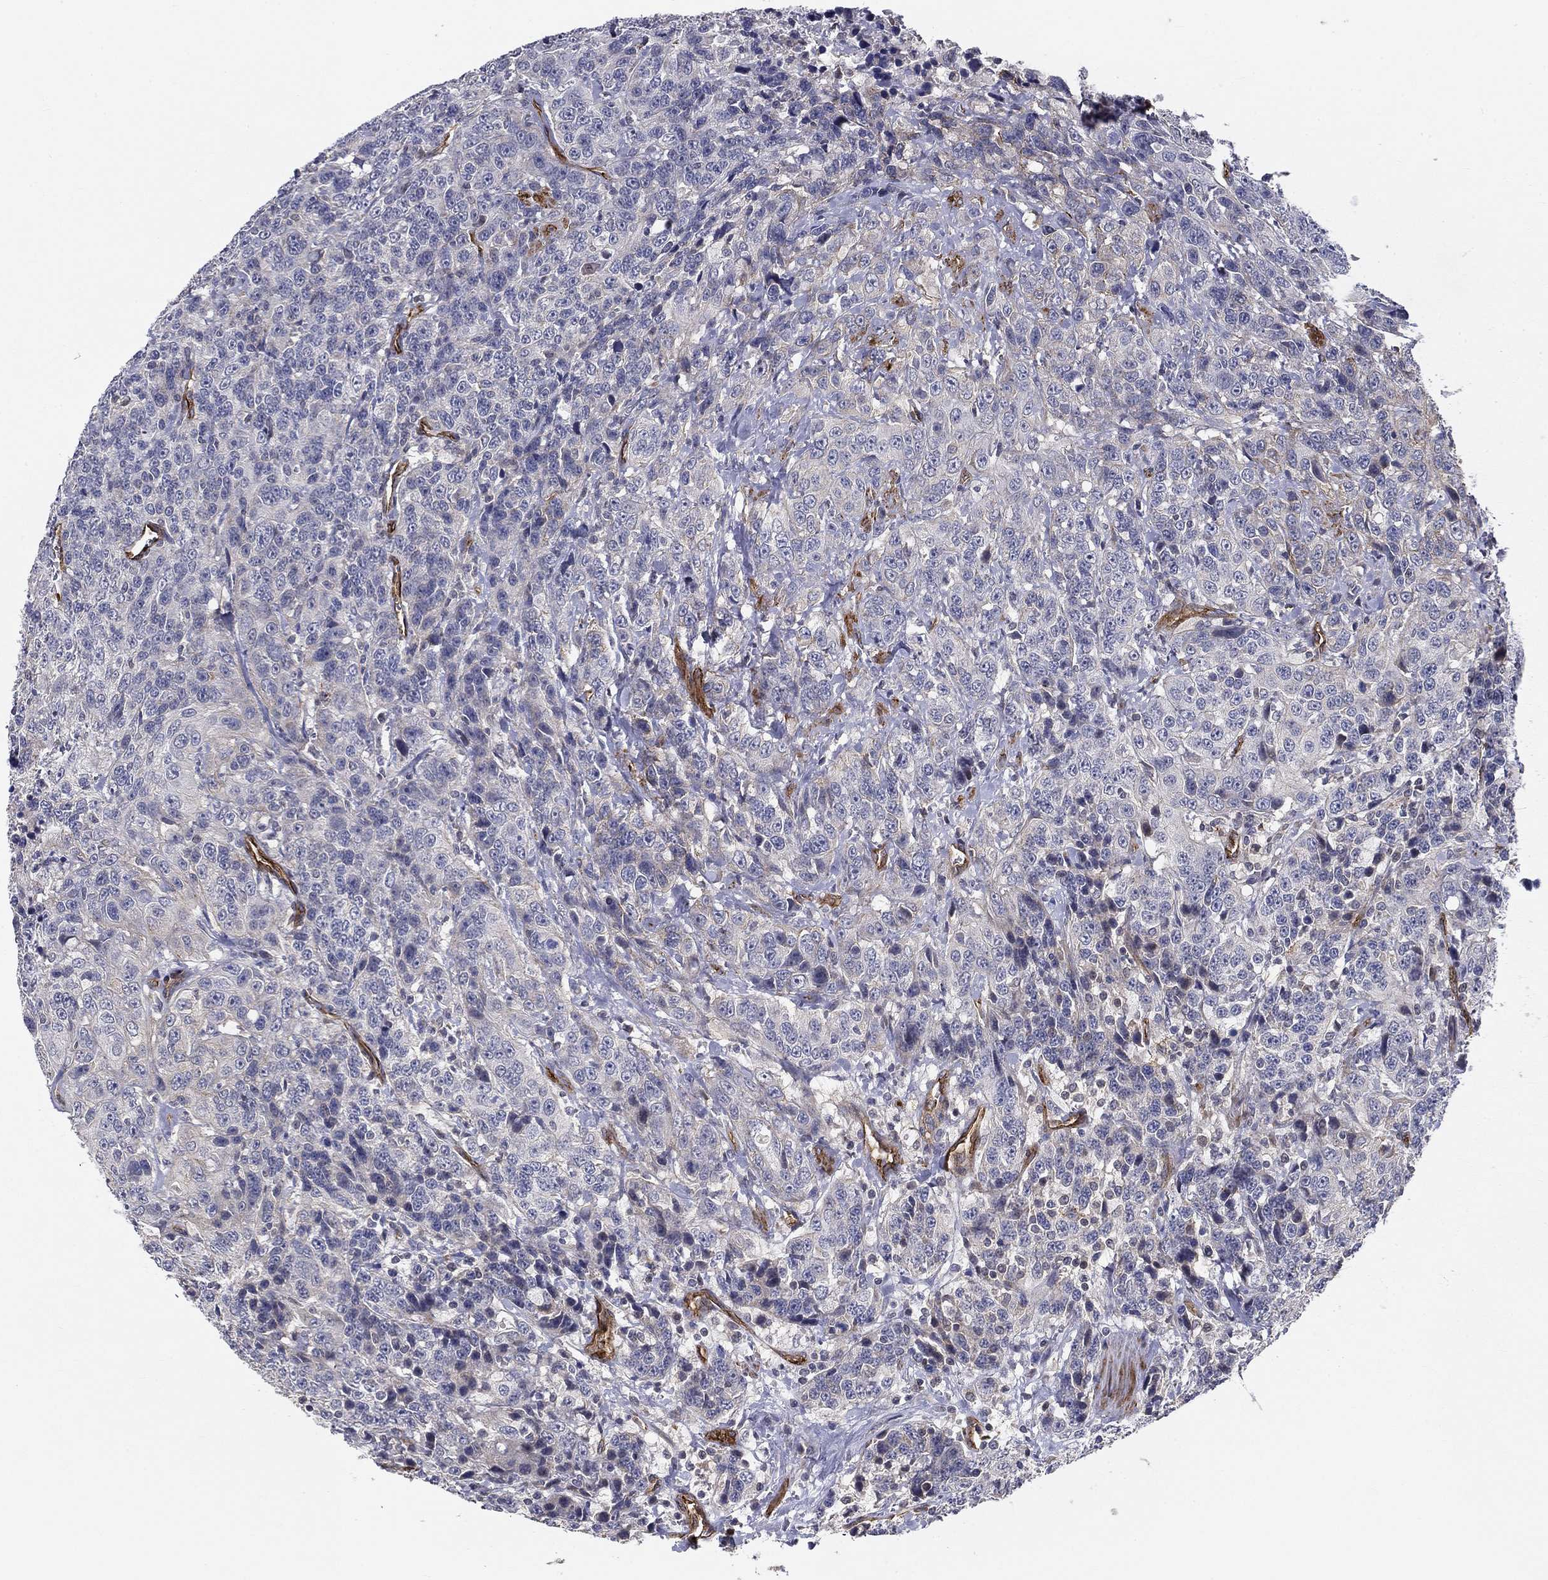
{"staining": {"intensity": "negative", "quantity": "none", "location": "none"}, "tissue": "urothelial cancer", "cell_type": "Tumor cells", "image_type": "cancer", "snomed": [{"axis": "morphology", "description": "Urothelial carcinoma, NOS"}, {"axis": "morphology", "description": "Urothelial carcinoma, High grade"}, {"axis": "topography", "description": "Urinary bladder"}], "caption": "A photomicrograph of human urothelial cancer is negative for staining in tumor cells.", "gene": "SYNC", "patient": {"sex": "female", "age": 73}}